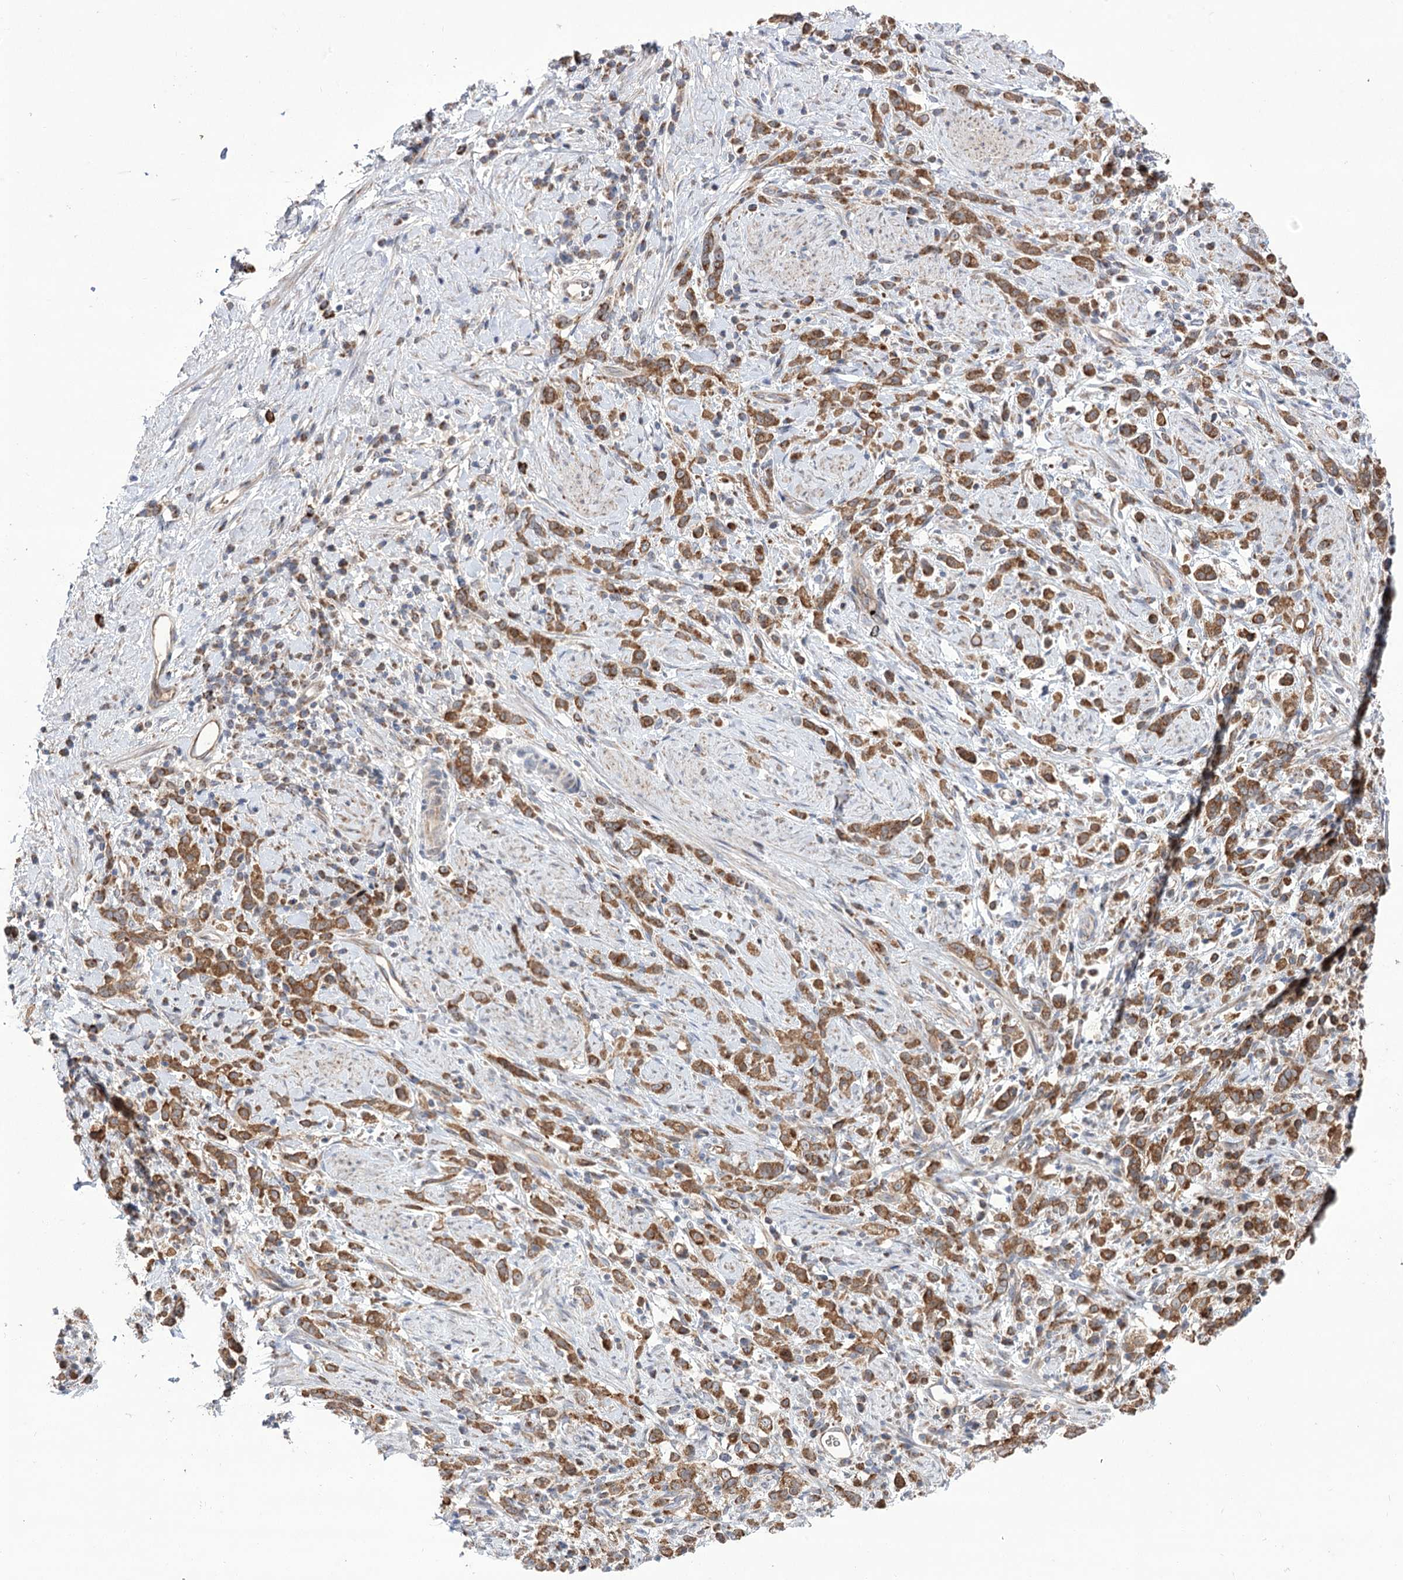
{"staining": {"intensity": "moderate", "quantity": ">75%", "location": "cytoplasmic/membranous"}, "tissue": "stomach cancer", "cell_type": "Tumor cells", "image_type": "cancer", "snomed": [{"axis": "morphology", "description": "Adenocarcinoma, NOS"}, {"axis": "topography", "description": "Stomach"}], "caption": "Adenocarcinoma (stomach) tissue displays moderate cytoplasmic/membranous staining in about >75% of tumor cells, visualized by immunohistochemistry.", "gene": "ECHDC3", "patient": {"sex": "female", "age": 60}}